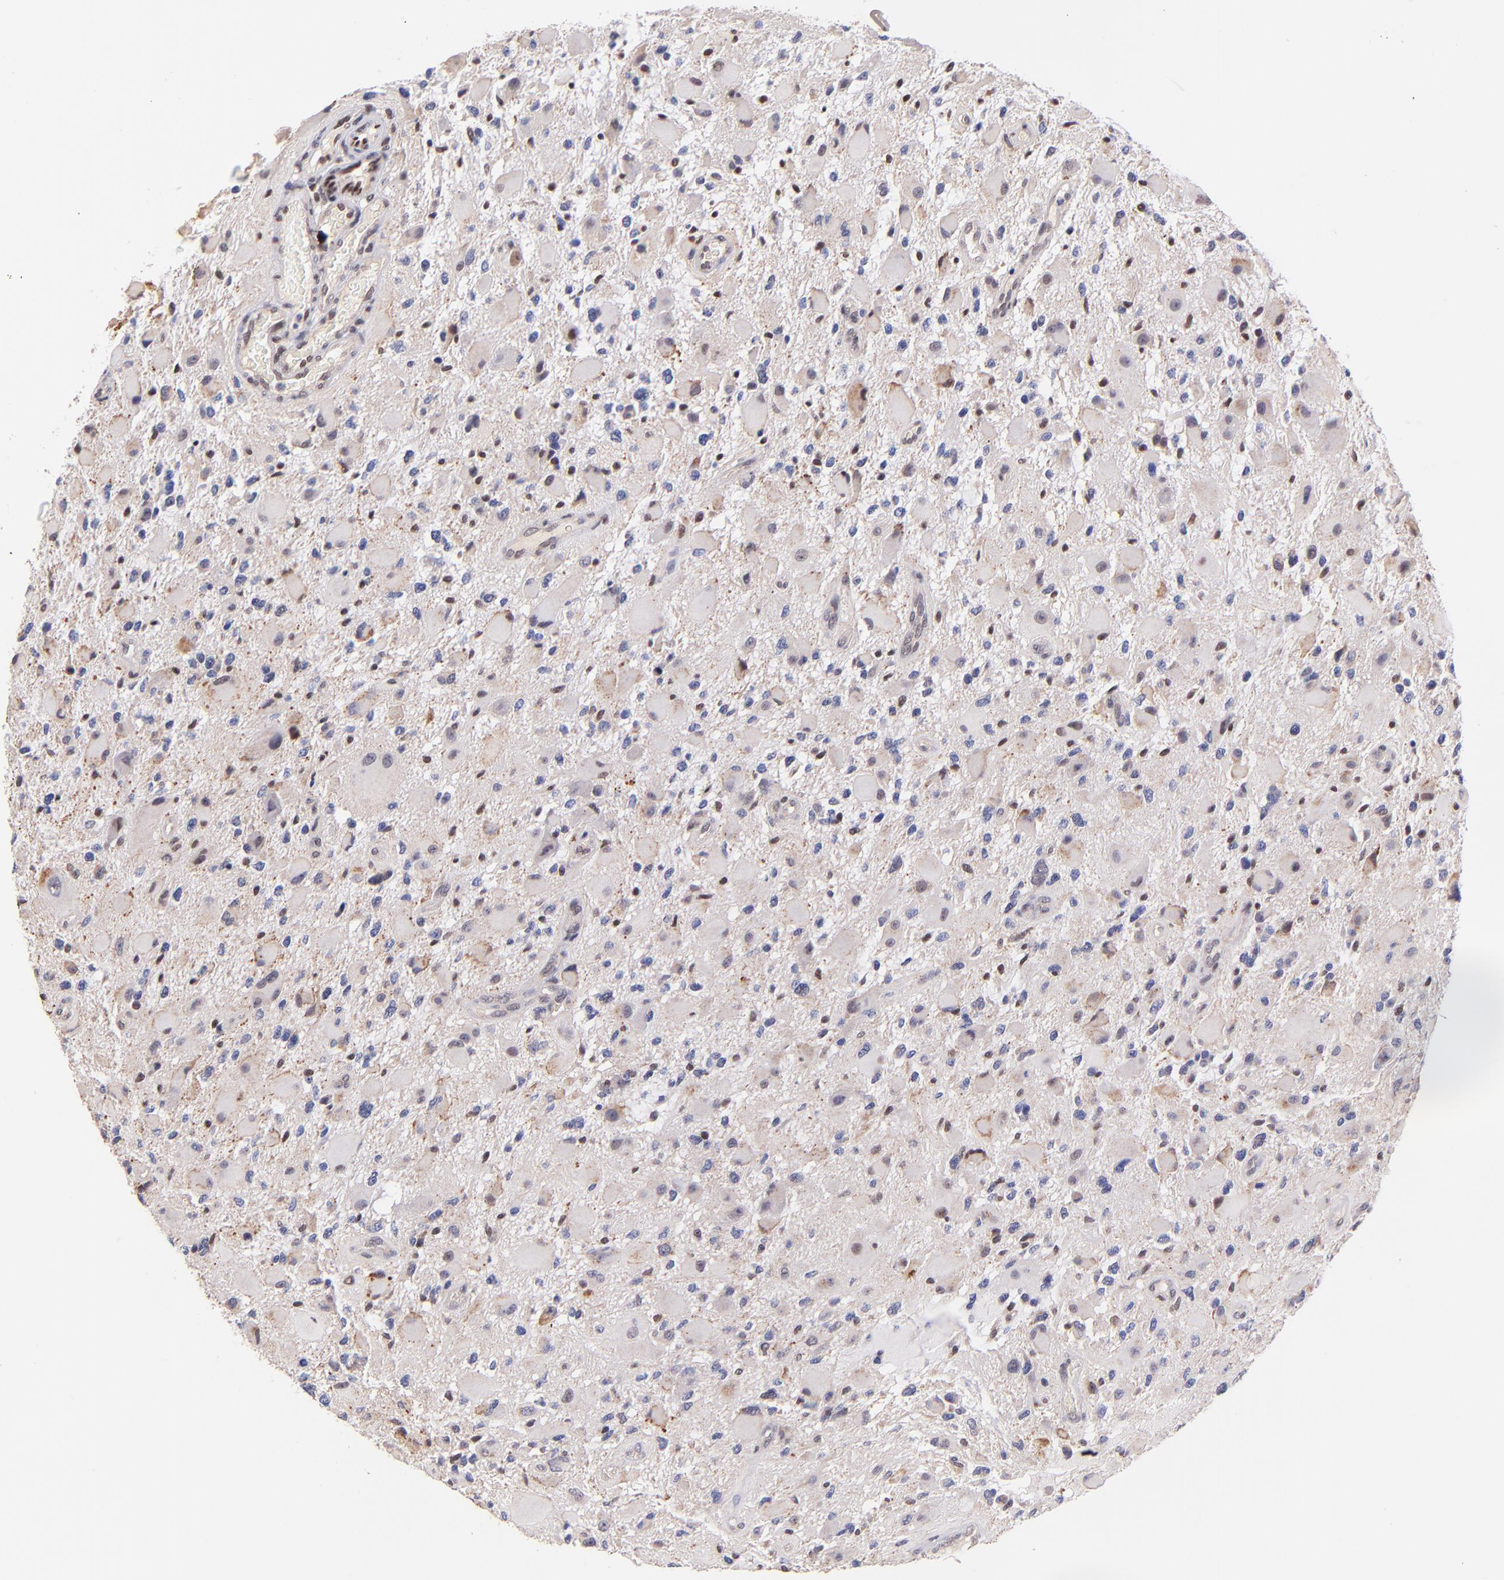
{"staining": {"intensity": "weak", "quantity": ">75%", "location": "nuclear"}, "tissue": "glioma", "cell_type": "Tumor cells", "image_type": "cancer", "snomed": [{"axis": "morphology", "description": "Glioma, malignant, High grade"}, {"axis": "topography", "description": "Brain"}], "caption": "Protein expression analysis of malignant glioma (high-grade) demonstrates weak nuclear positivity in about >75% of tumor cells. (brown staining indicates protein expression, while blue staining denotes nuclei).", "gene": "MIDEAS", "patient": {"sex": "female", "age": 60}}